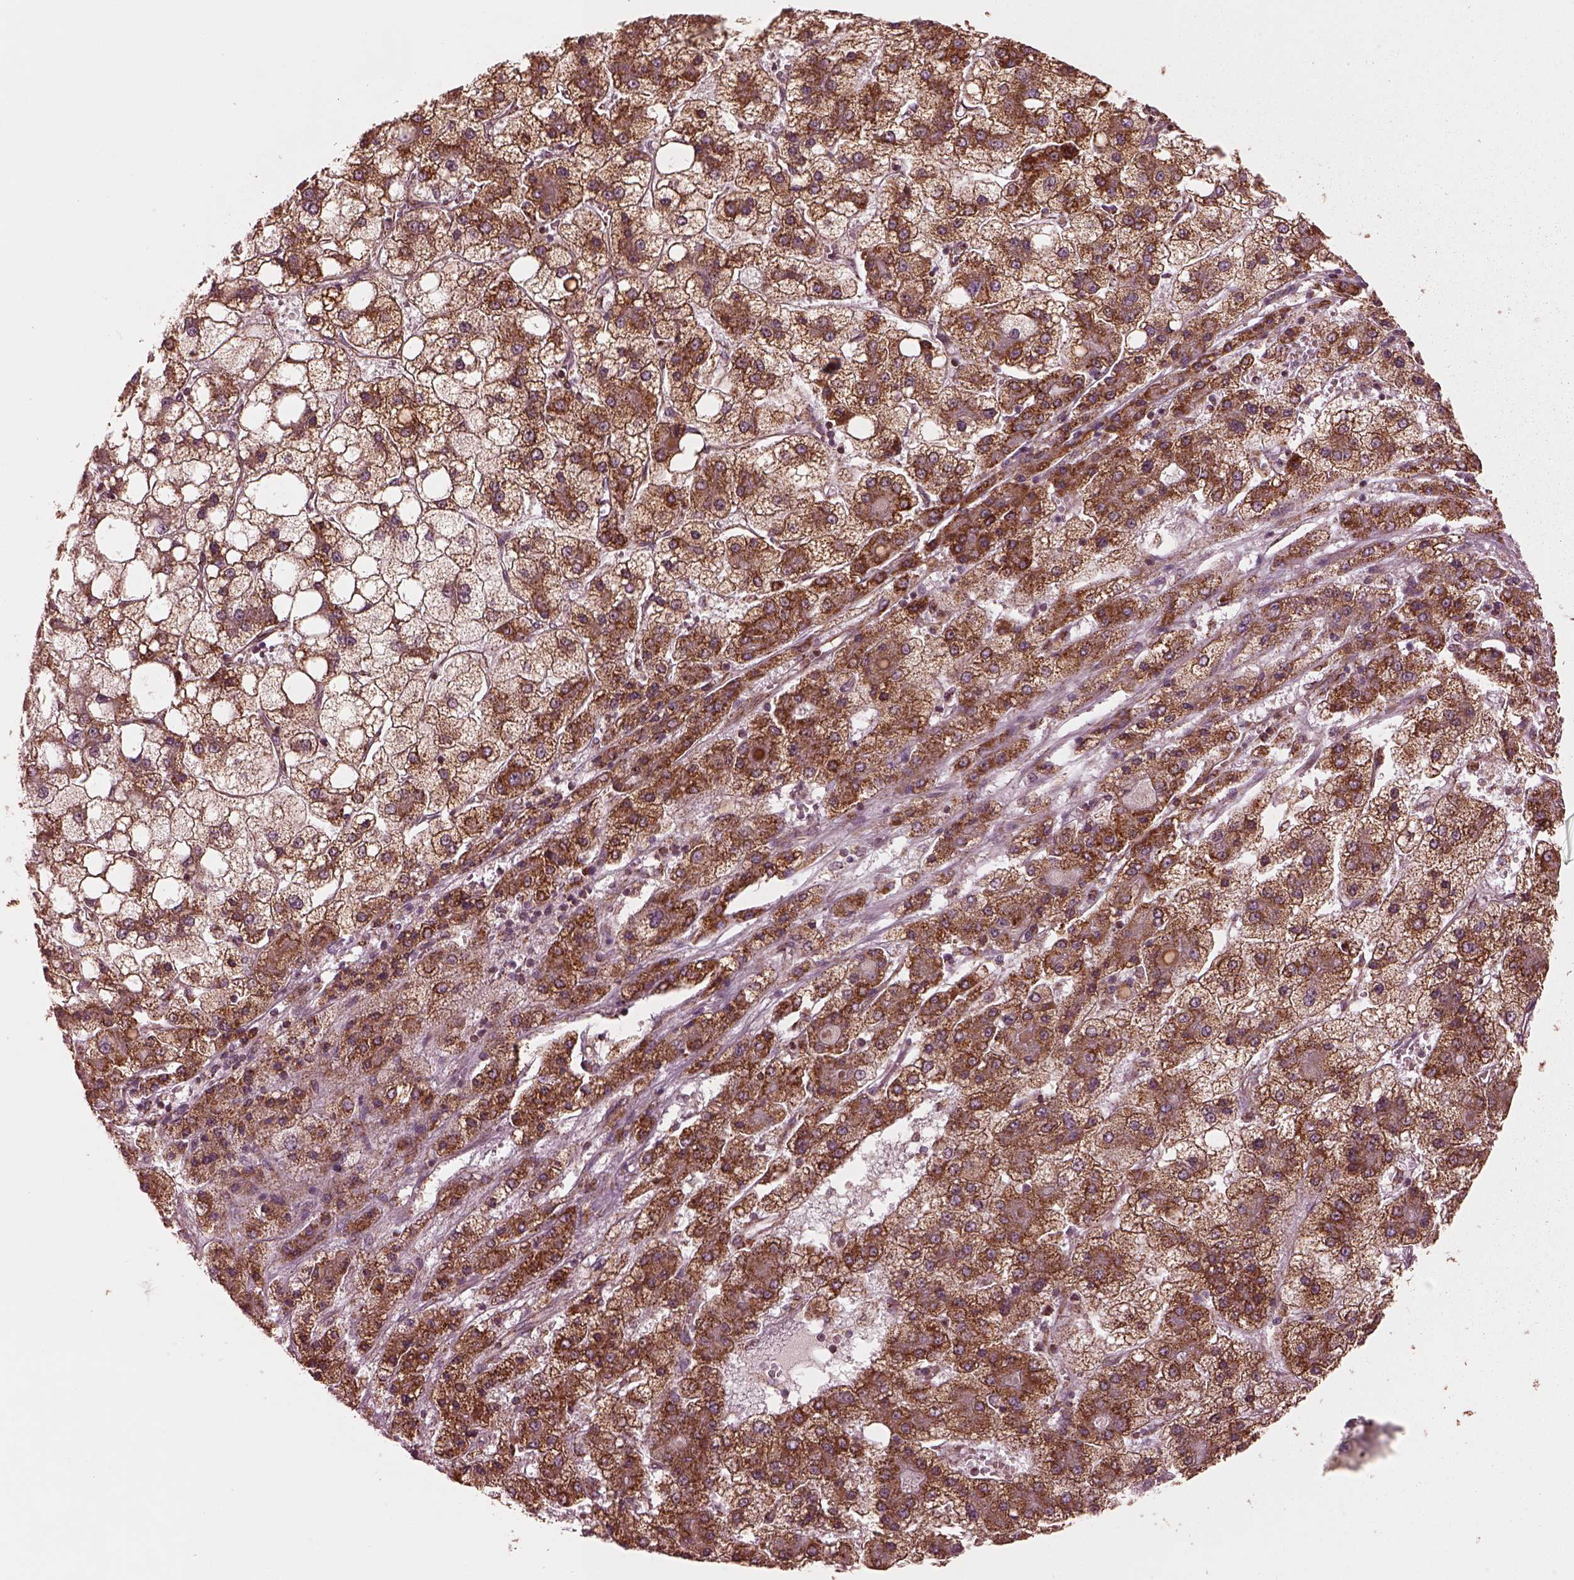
{"staining": {"intensity": "moderate", "quantity": ">75%", "location": "cytoplasmic/membranous"}, "tissue": "liver cancer", "cell_type": "Tumor cells", "image_type": "cancer", "snomed": [{"axis": "morphology", "description": "Carcinoma, Hepatocellular, NOS"}, {"axis": "topography", "description": "Liver"}], "caption": "Immunohistochemical staining of human hepatocellular carcinoma (liver) exhibits medium levels of moderate cytoplasmic/membranous protein staining in about >75% of tumor cells. Immunohistochemistry (ihc) stains the protein of interest in brown and the nuclei are stained blue.", "gene": "NDUFB10", "patient": {"sex": "male", "age": 73}}